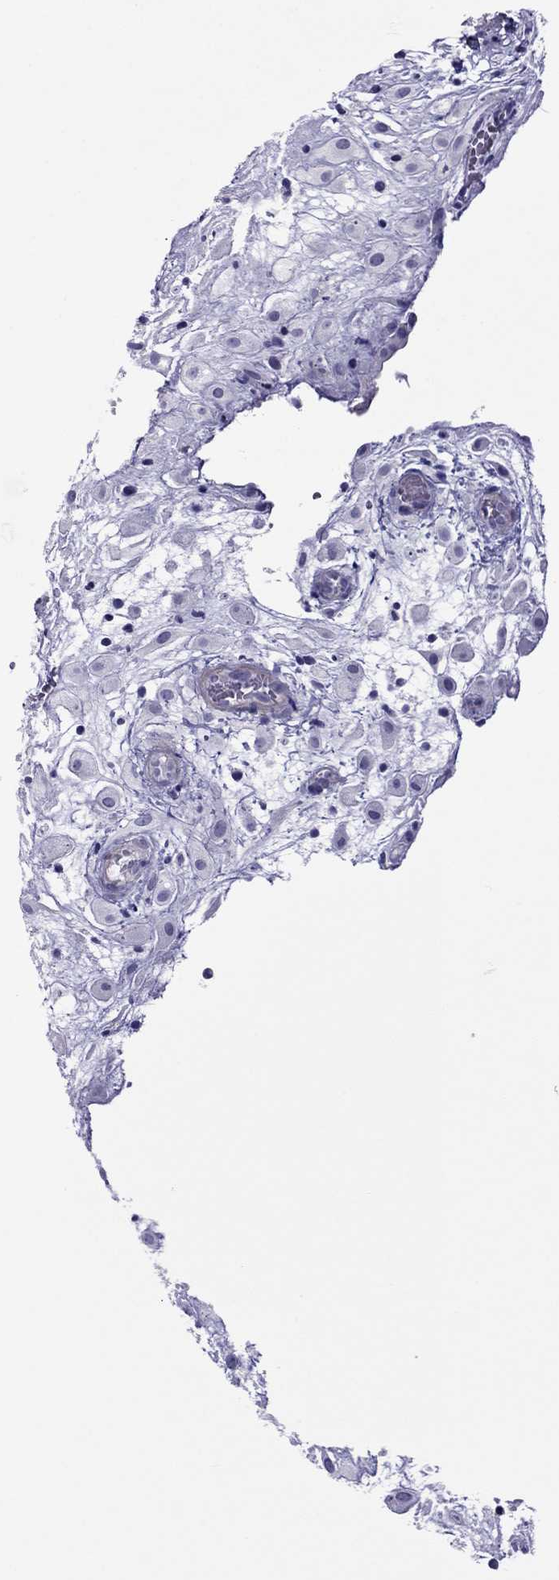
{"staining": {"intensity": "negative", "quantity": "none", "location": "none"}, "tissue": "placenta", "cell_type": "Decidual cells", "image_type": "normal", "snomed": [{"axis": "morphology", "description": "Normal tissue, NOS"}, {"axis": "topography", "description": "Placenta"}], "caption": "DAB immunohistochemical staining of benign human placenta exhibits no significant staining in decidual cells. (Stains: DAB IHC with hematoxylin counter stain, Microscopy: brightfield microscopy at high magnification).", "gene": "MYL11", "patient": {"sex": "female", "age": 24}}